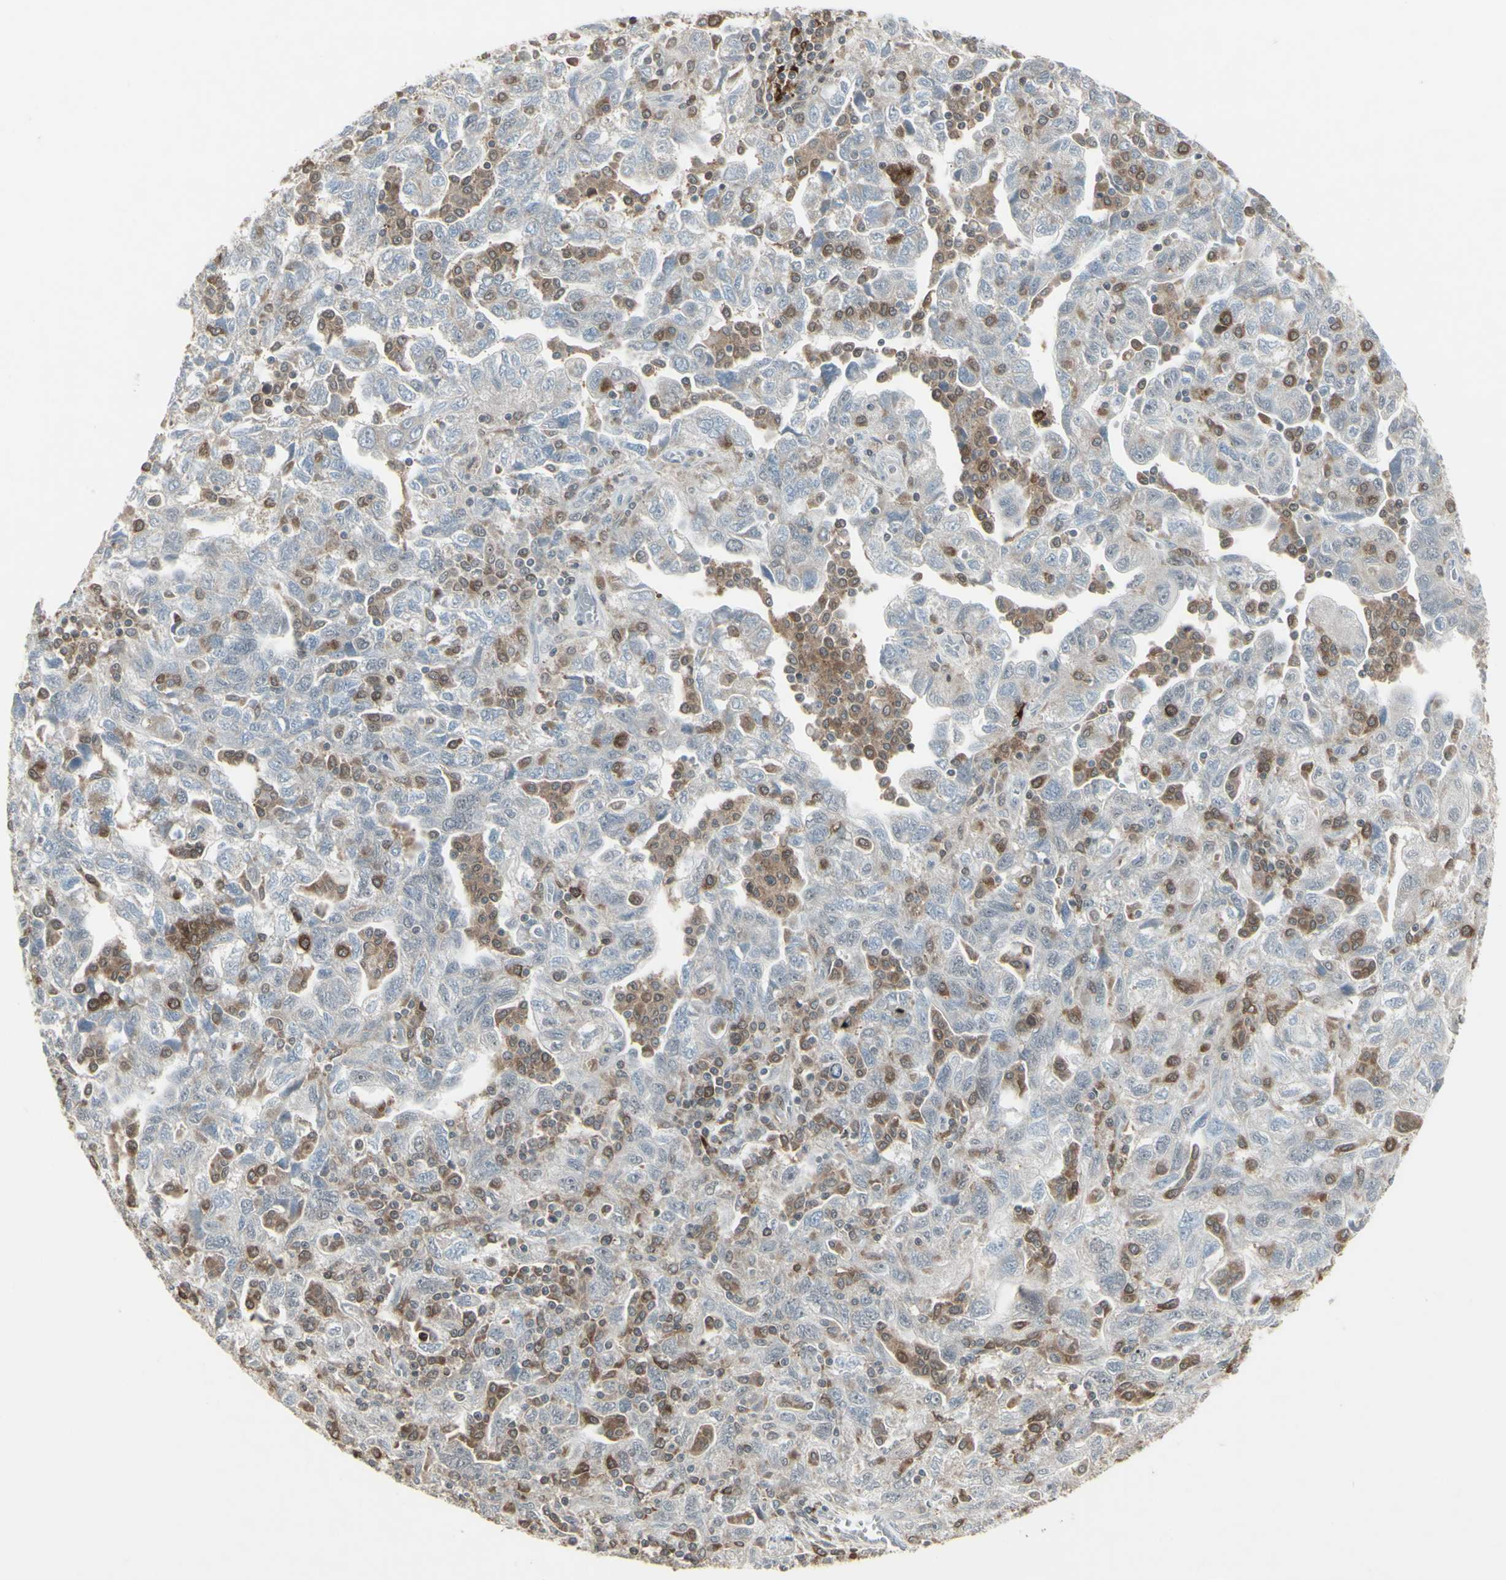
{"staining": {"intensity": "negative", "quantity": "none", "location": "none"}, "tissue": "ovarian cancer", "cell_type": "Tumor cells", "image_type": "cancer", "snomed": [{"axis": "morphology", "description": "Carcinoma, NOS"}, {"axis": "morphology", "description": "Cystadenocarcinoma, serous, NOS"}, {"axis": "topography", "description": "Ovary"}], "caption": "IHC photomicrograph of neoplastic tissue: serous cystadenocarcinoma (ovarian) stained with DAB exhibits no significant protein staining in tumor cells.", "gene": "SAMSN1", "patient": {"sex": "female", "age": 69}}